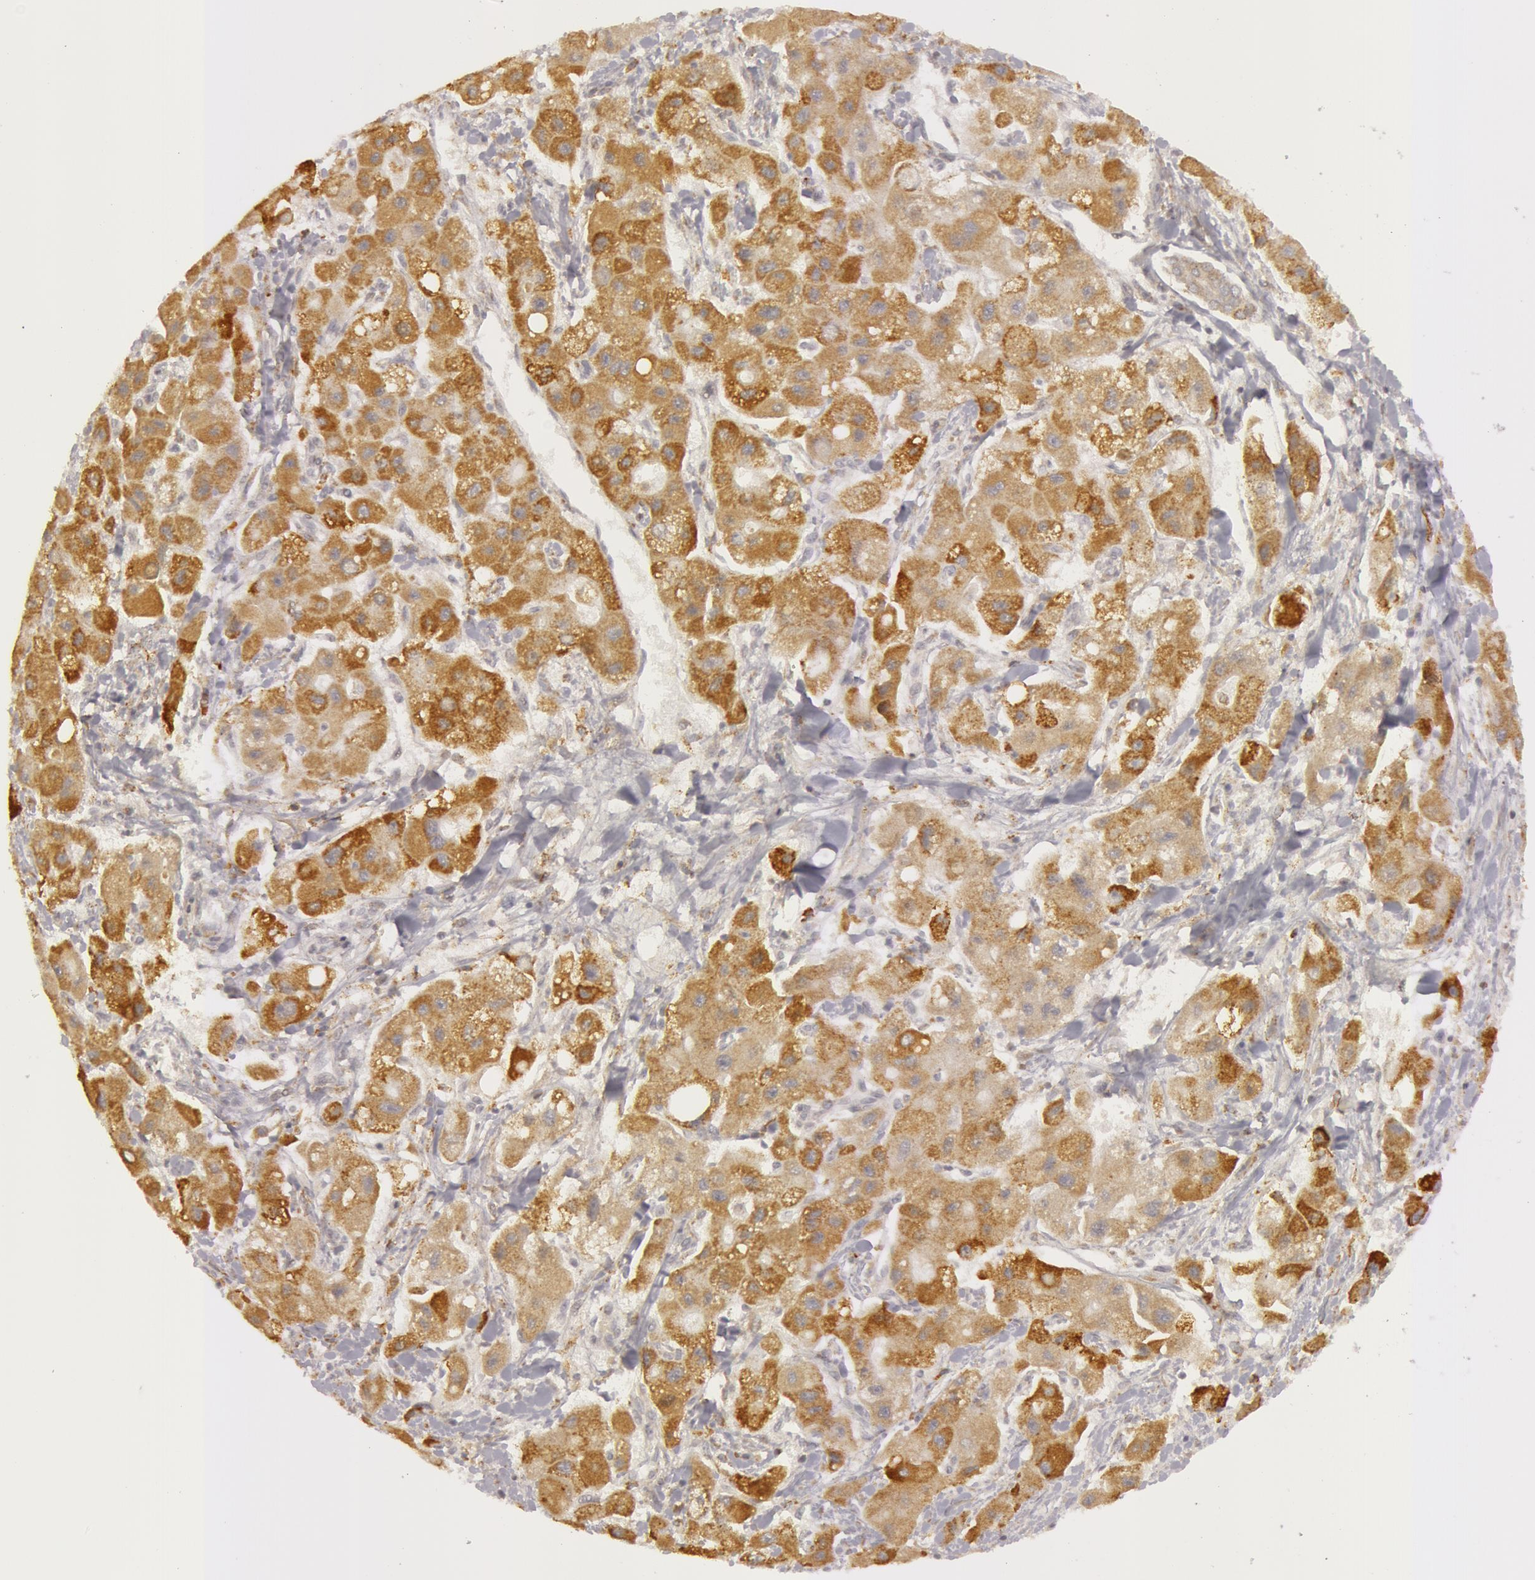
{"staining": {"intensity": "moderate", "quantity": ">75%", "location": "cytoplasmic/membranous"}, "tissue": "liver cancer", "cell_type": "Tumor cells", "image_type": "cancer", "snomed": [{"axis": "morphology", "description": "Carcinoma, Hepatocellular, NOS"}, {"axis": "topography", "description": "Liver"}], "caption": "An image showing moderate cytoplasmic/membranous positivity in approximately >75% of tumor cells in liver cancer, as visualized by brown immunohistochemical staining.", "gene": "C7", "patient": {"sex": "male", "age": 24}}